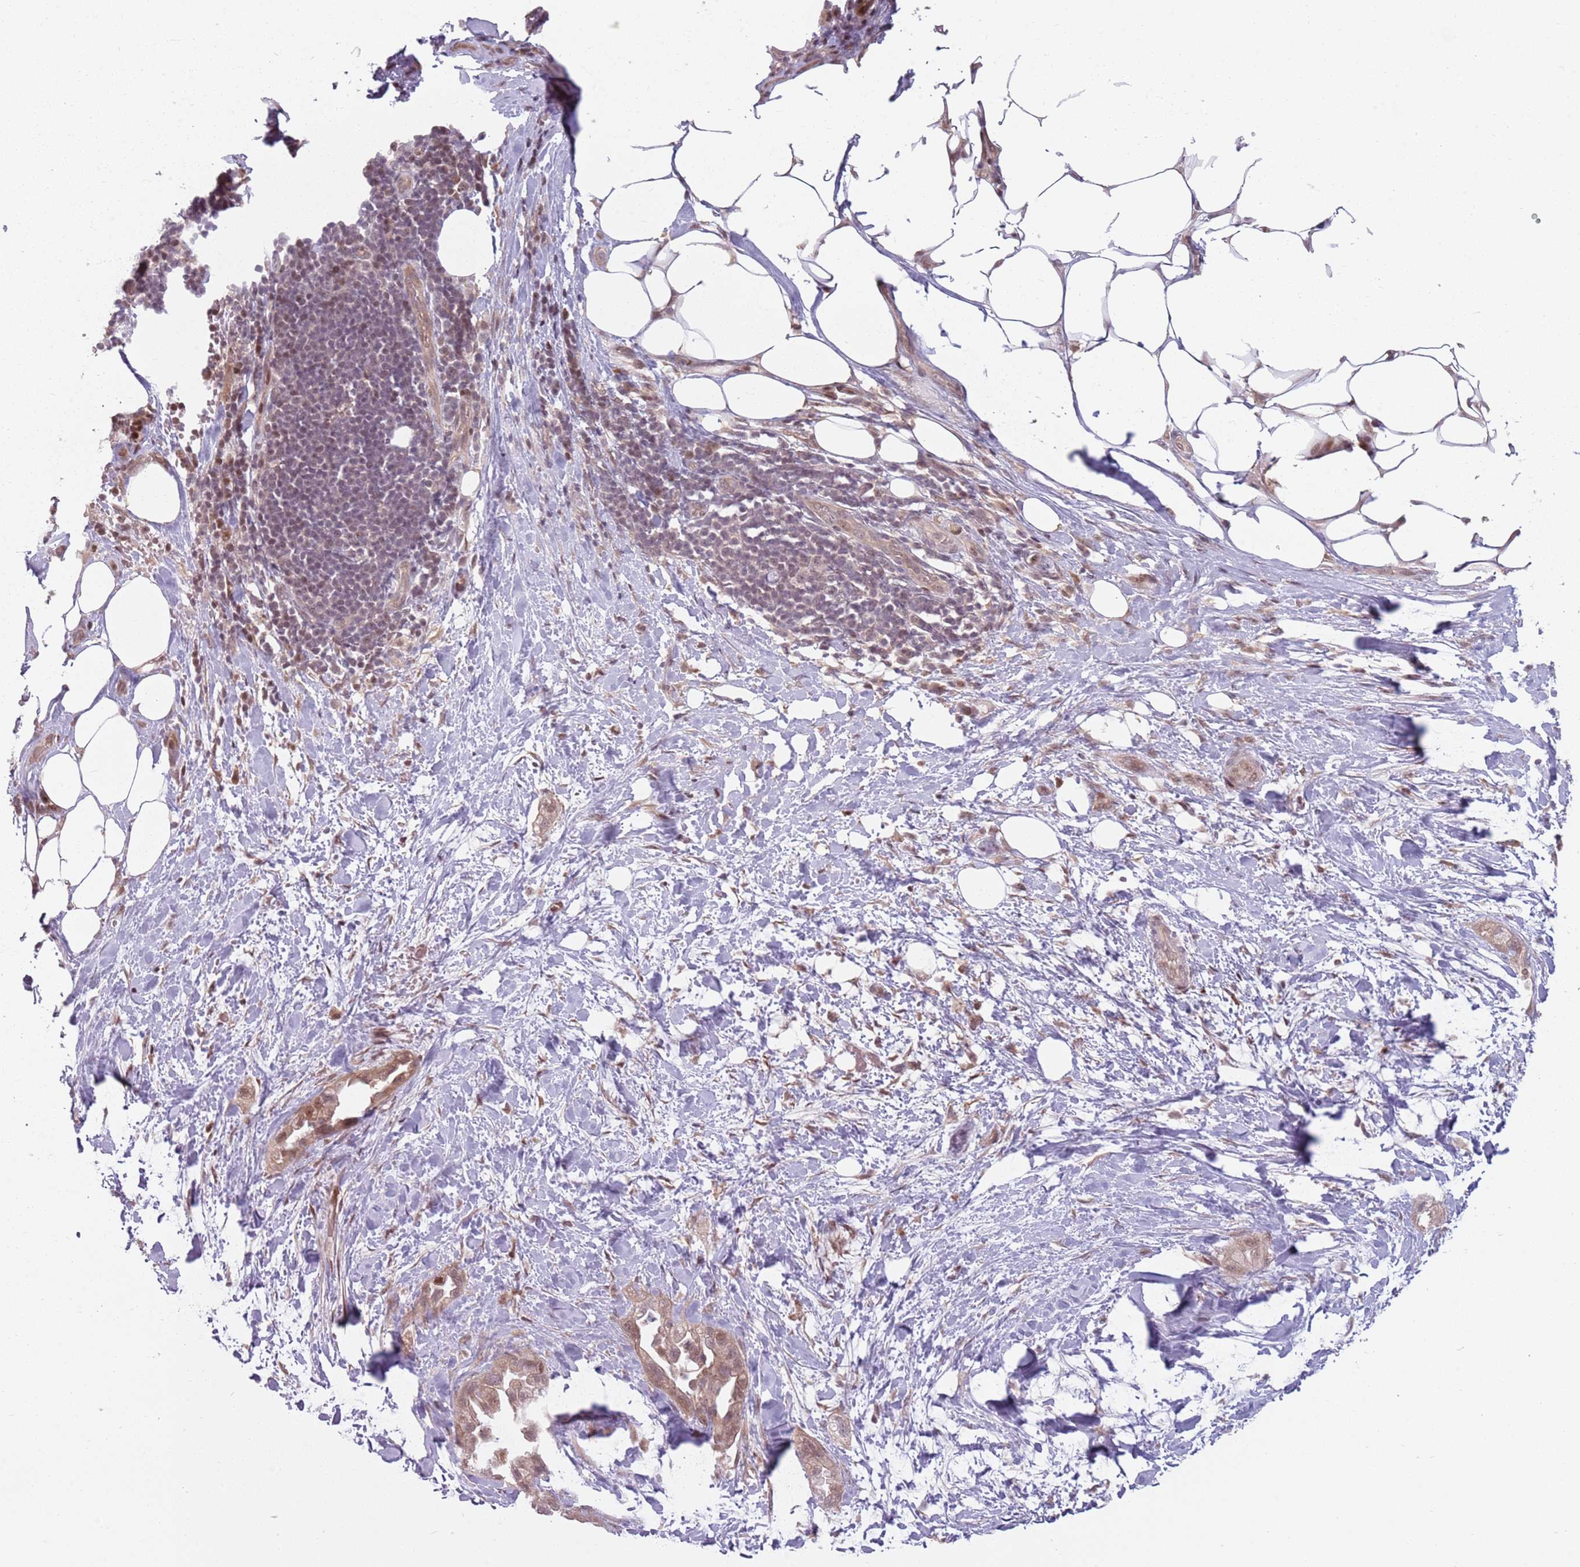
{"staining": {"intensity": "moderate", "quantity": ">75%", "location": "cytoplasmic/membranous"}, "tissue": "pancreatic cancer", "cell_type": "Tumor cells", "image_type": "cancer", "snomed": [{"axis": "morphology", "description": "Adenocarcinoma, NOS"}, {"axis": "topography", "description": "Pancreas"}], "caption": "Pancreatic cancer (adenocarcinoma) was stained to show a protein in brown. There is medium levels of moderate cytoplasmic/membranous expression in approximately >75% of tumor cells. (Stains: DAB (3,3'-diaminobenzidine) in brown, nuclei in blue, Microscopy: brightfield microscopy at high magnification).", "gene": "ADGRG1", "patient": {"sex": "male", "age": 44}}